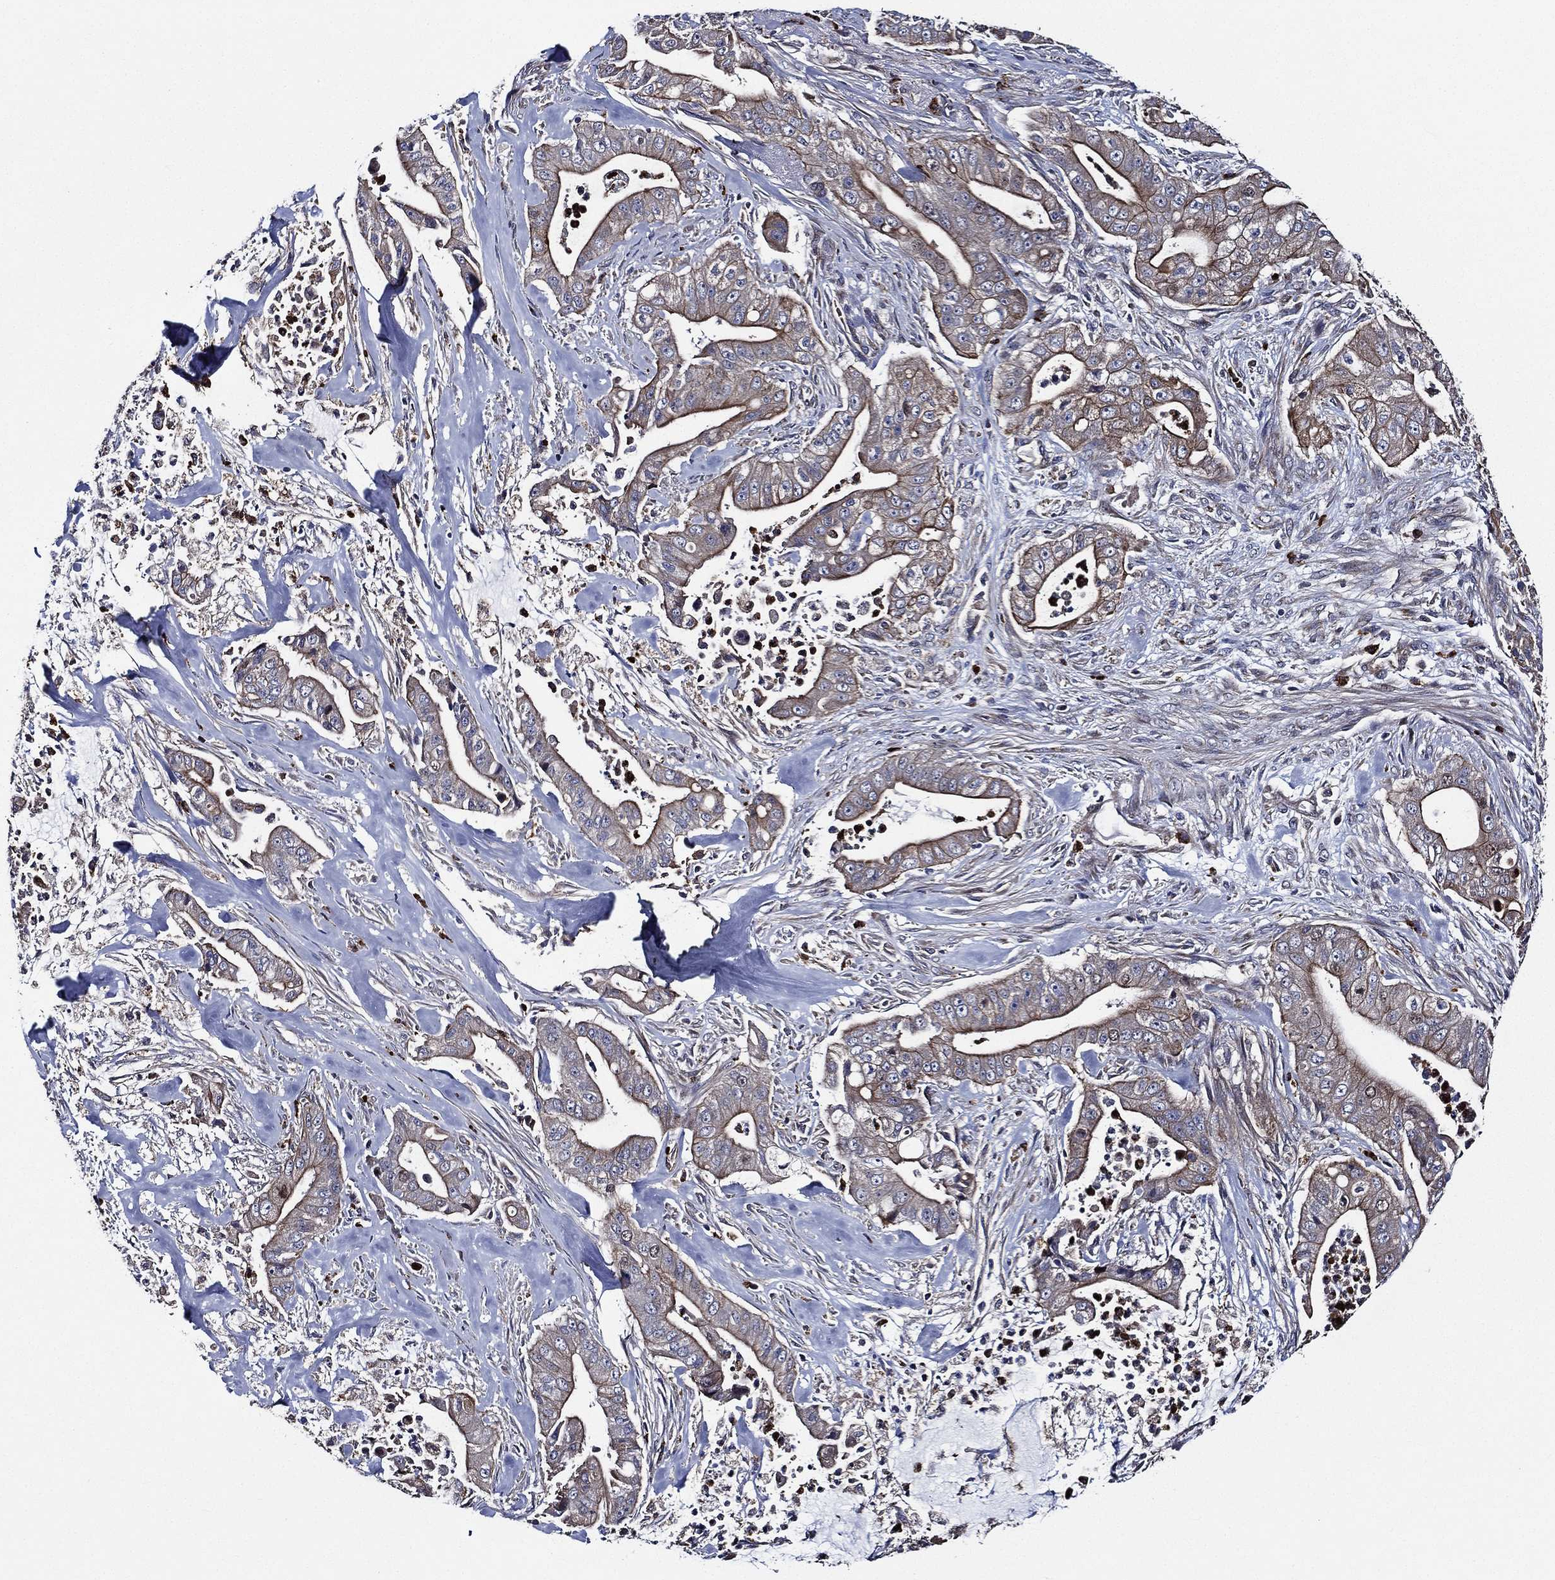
{"staining": {"intensity": "moderate", "quantity": "<25%", "location": "cytoplasmic/membranous"}, "tissue": "pancreatic cancer", "cell_type": "Tumor cells", "image_type": "cancer", "snomed": [{"axis": "morphology", "description": "Normal tissue, NOS"}, {"axis": "morphology", "description": "Inflammation, NOS"}, {"axis": "morphology", "description": "Adenocarcinoma, NOS"}, {"axis": "topography", "description": "Pancreas"}], "caption": "Human pancreatic cancer (adenocarcinoma) stained for a protein (brown) reveals moderate cytoplasmic/membranous positive staining in approximately <25% of tumor cells.", "gene": "KIF20B", "patient": {"sex": "male", "age": 57}}